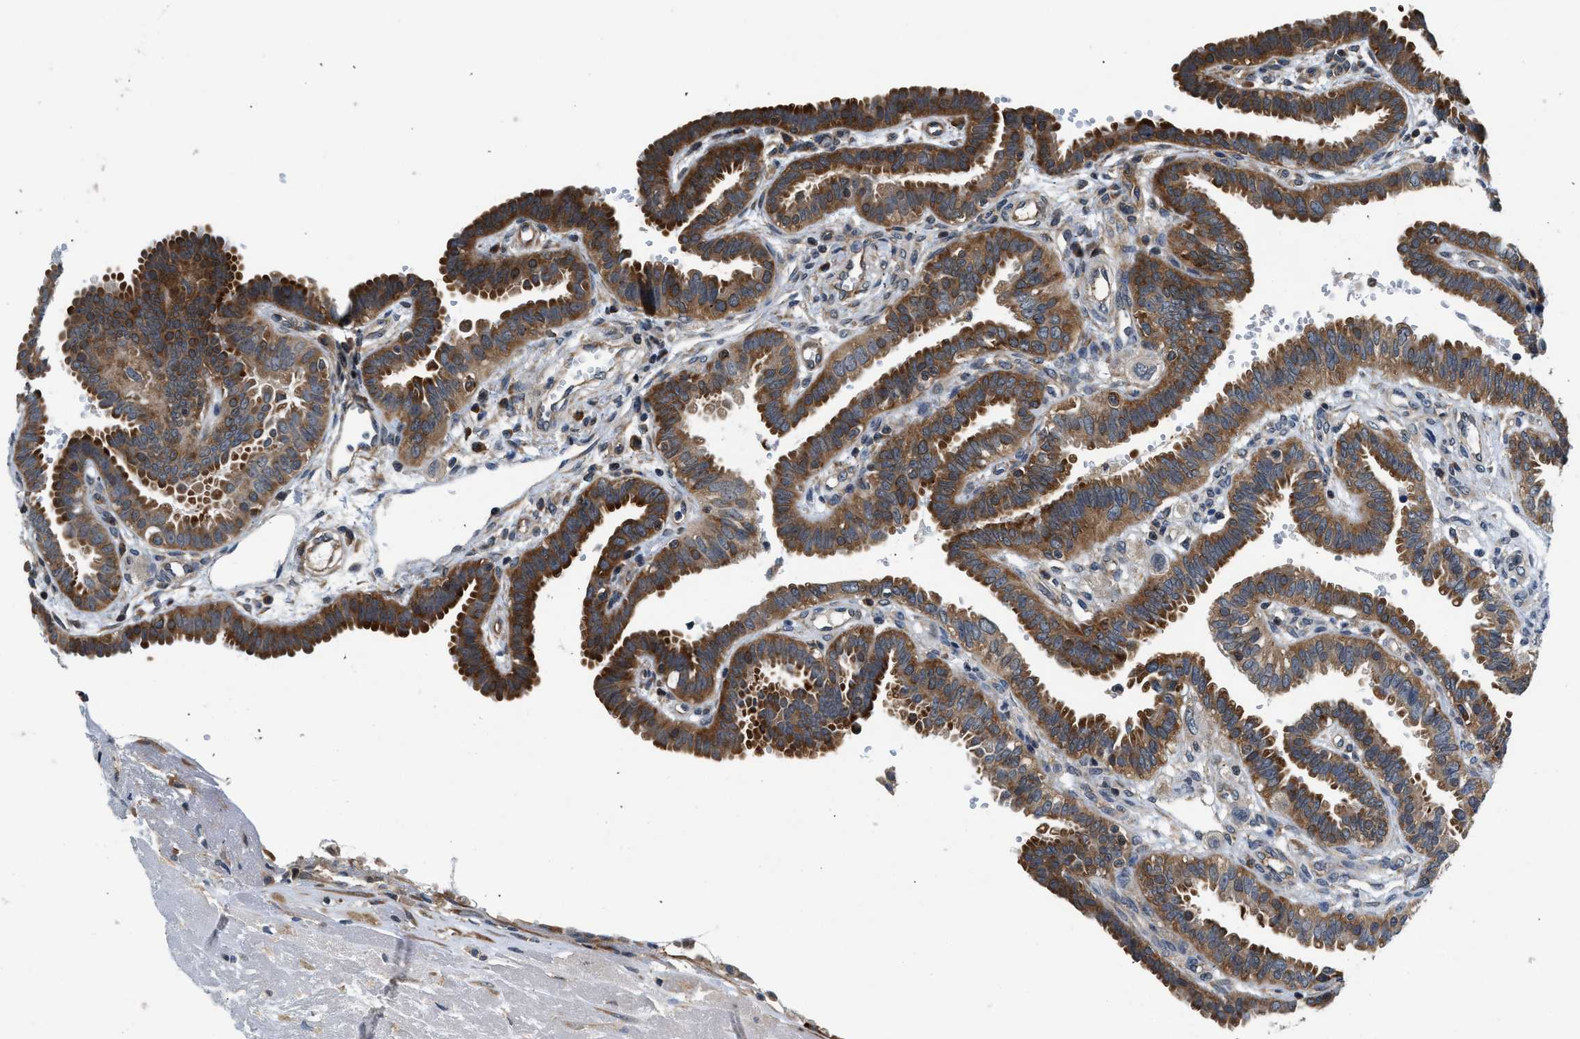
{"staining": {"intensity": "strong", "quantity": ">75%", "location": "cytoplasmic/membranous"}, "tissue": "fallopian tube", "cell_type": "Glandular cells", "image_type": "normal", "snomed": [{"axis": "morphology", "description": "Normal tissue, NOS"}, {"axis": "topography", "description": "Fallopian tube"}, {"axis": "topography", "description": "Placenta"}], "caption": "Benign fallopian tube demonstrates strong cytoplasmic/membranous expression in approximately >75% of glandular cells (DAB (3,3'-diaminobenzidine) IHC with brightfield microscopy, high magnification)..", "gene": "PA2G4", "patient": {"sex": "female", "age": 34}}